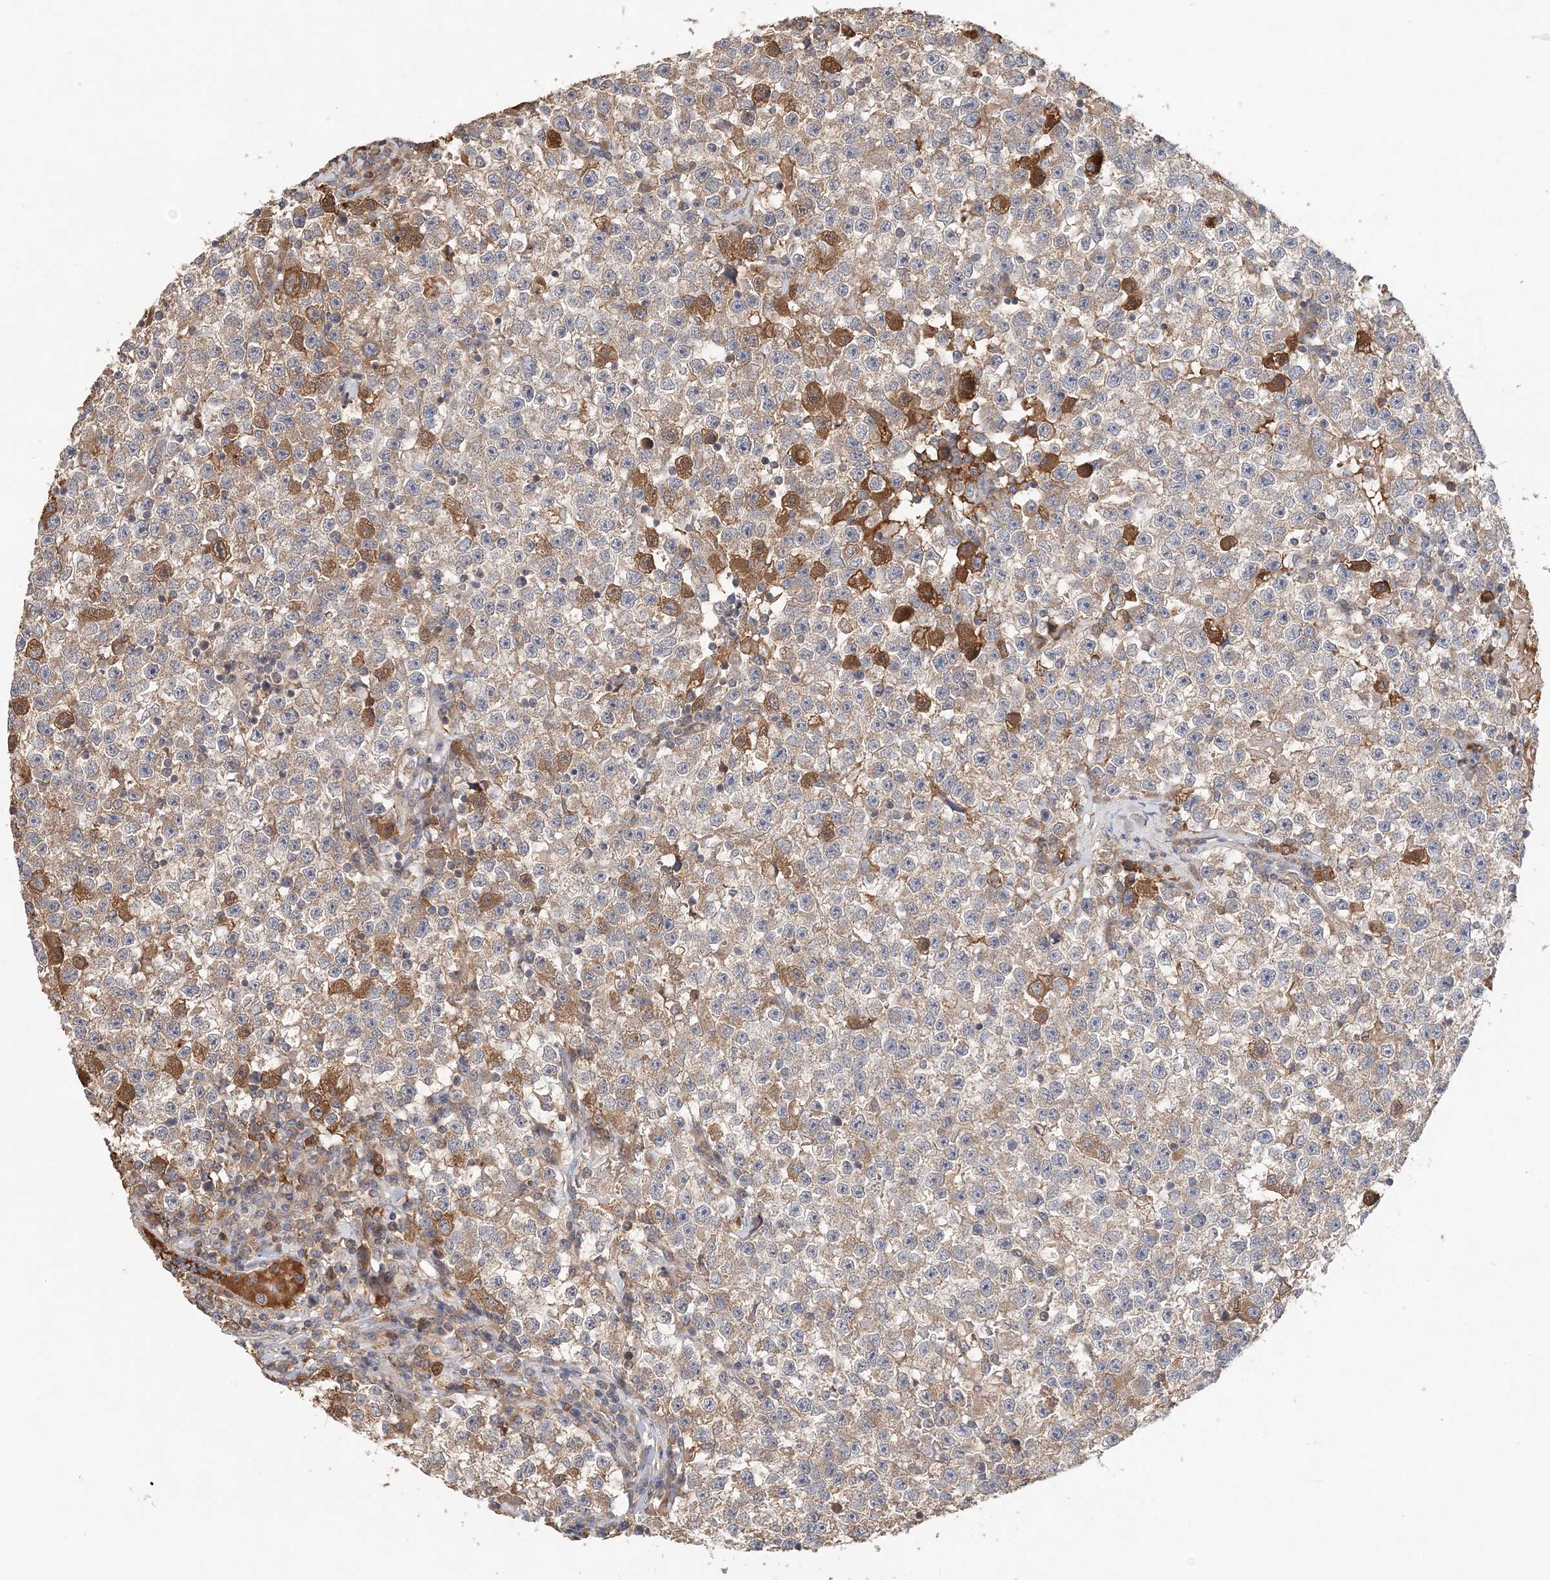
{"staining": {"intensity": "moderate", "quantity": "<25%", "location": "cytoplasmic/membranous"}, "tissue": "testis cancer", "cell_type": "Tumor cells", "image_type": "cancer", "snomed": [{"axis": "morphology", "description": "Seminoma, NOS"}, {"axis": "topography", "description": "Testis"}], "caption": "Tumor cells demonstrate moderate cytoplasmic/membranous expression in approximately <25% of cells in seminoma (testis).", "gene": "SYCP3", "patient": {"sex": "male", "age": 22}}